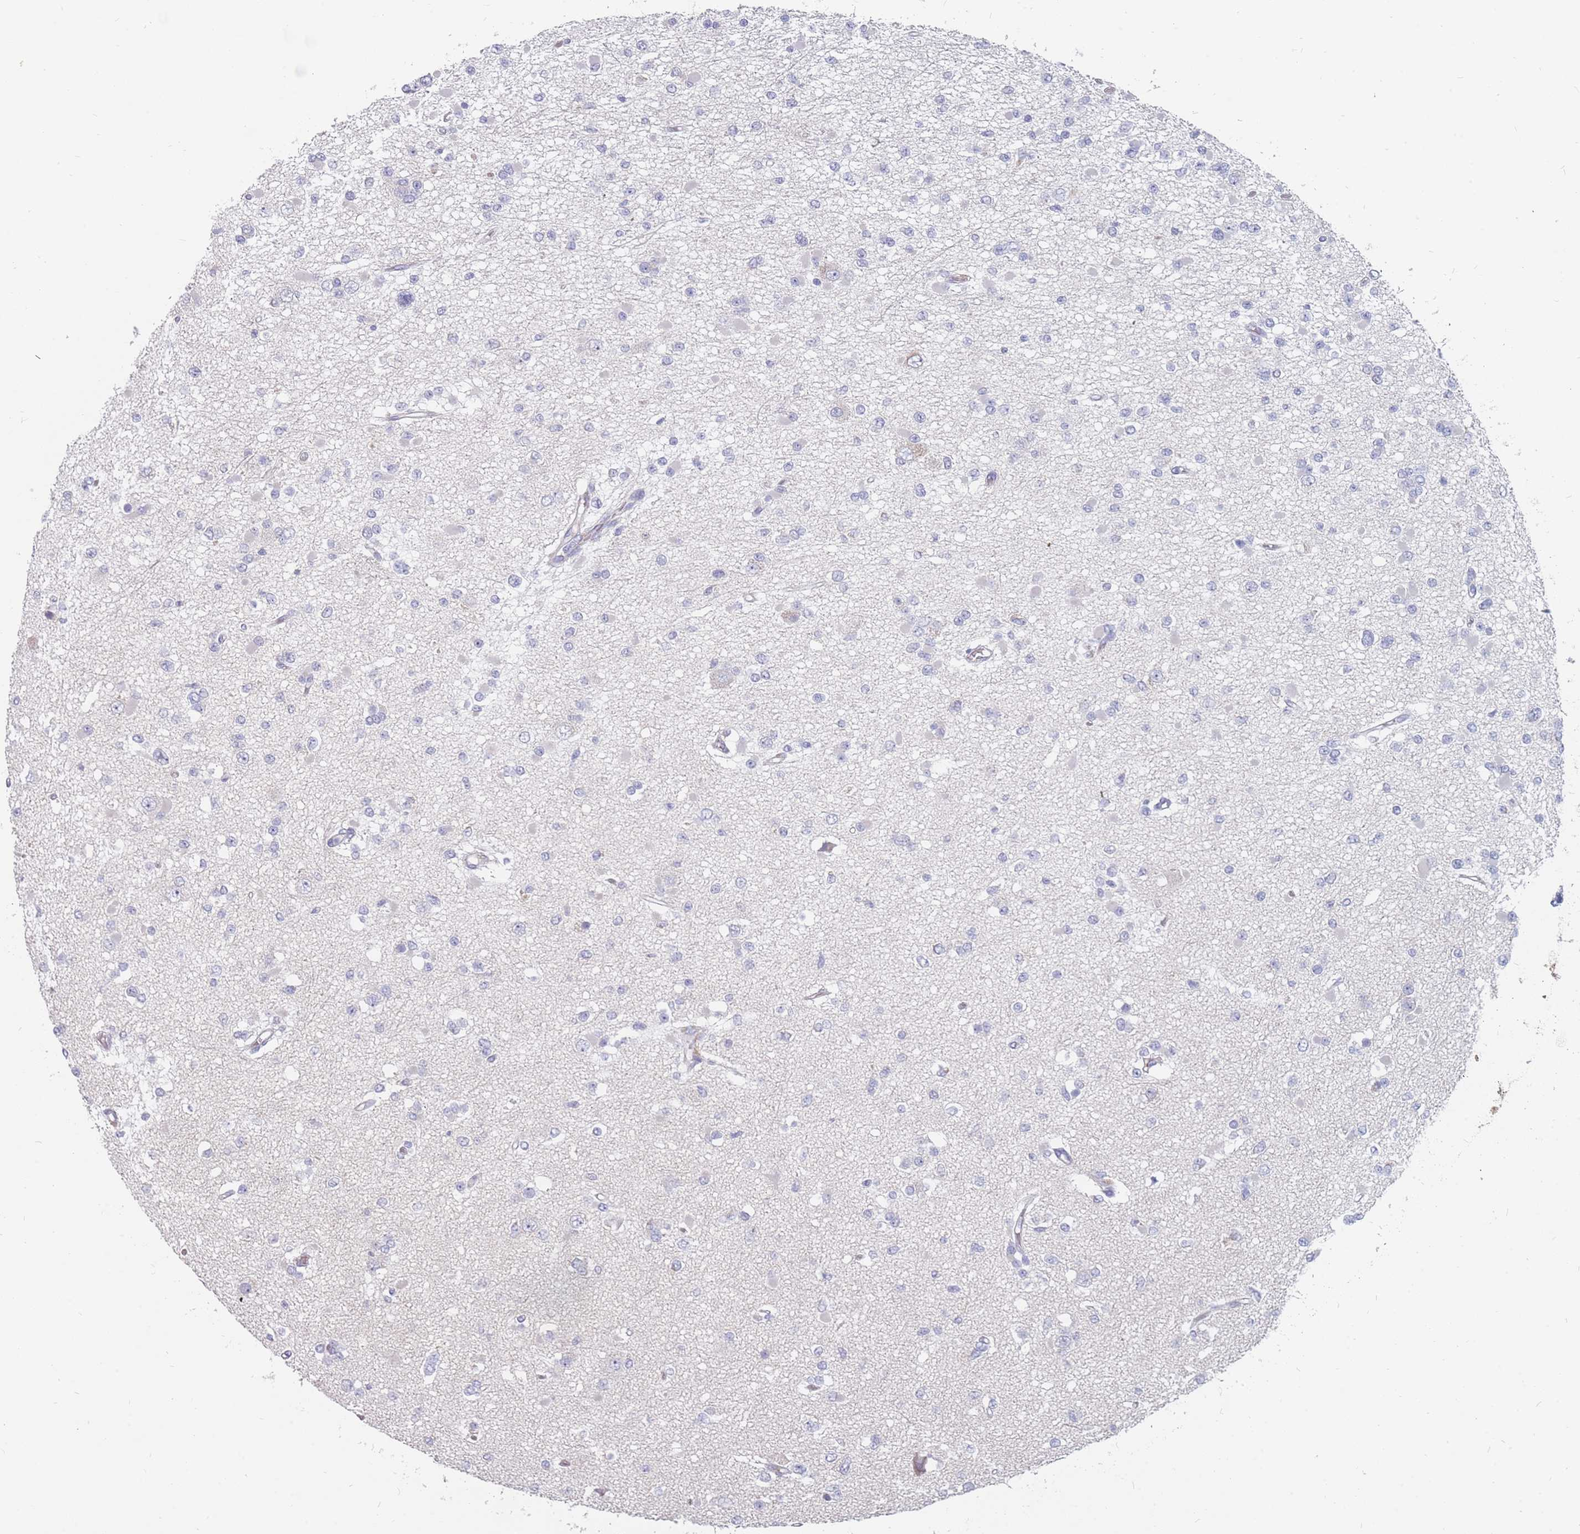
{"staining": {"intensity": "negative", "quantity": "none", "location": "none"}, "tissue": "glioma", "cell_type": "Tumor cells", "image_type": "cancer", "snomed": [{"axis": "morphology", "description": "Glioma, malignant, Low grade"}, {"axis": "topography", "description": "Brain"}], "caption": "A high-resolution photomicrograph shows immunohistochemistry (IHC) staining of malignant low-grade glioma, which demonstrates no significant positivity in tumor cells.", "gene": "CMTR2", "patient": {"sex": "female", "age": 22}}